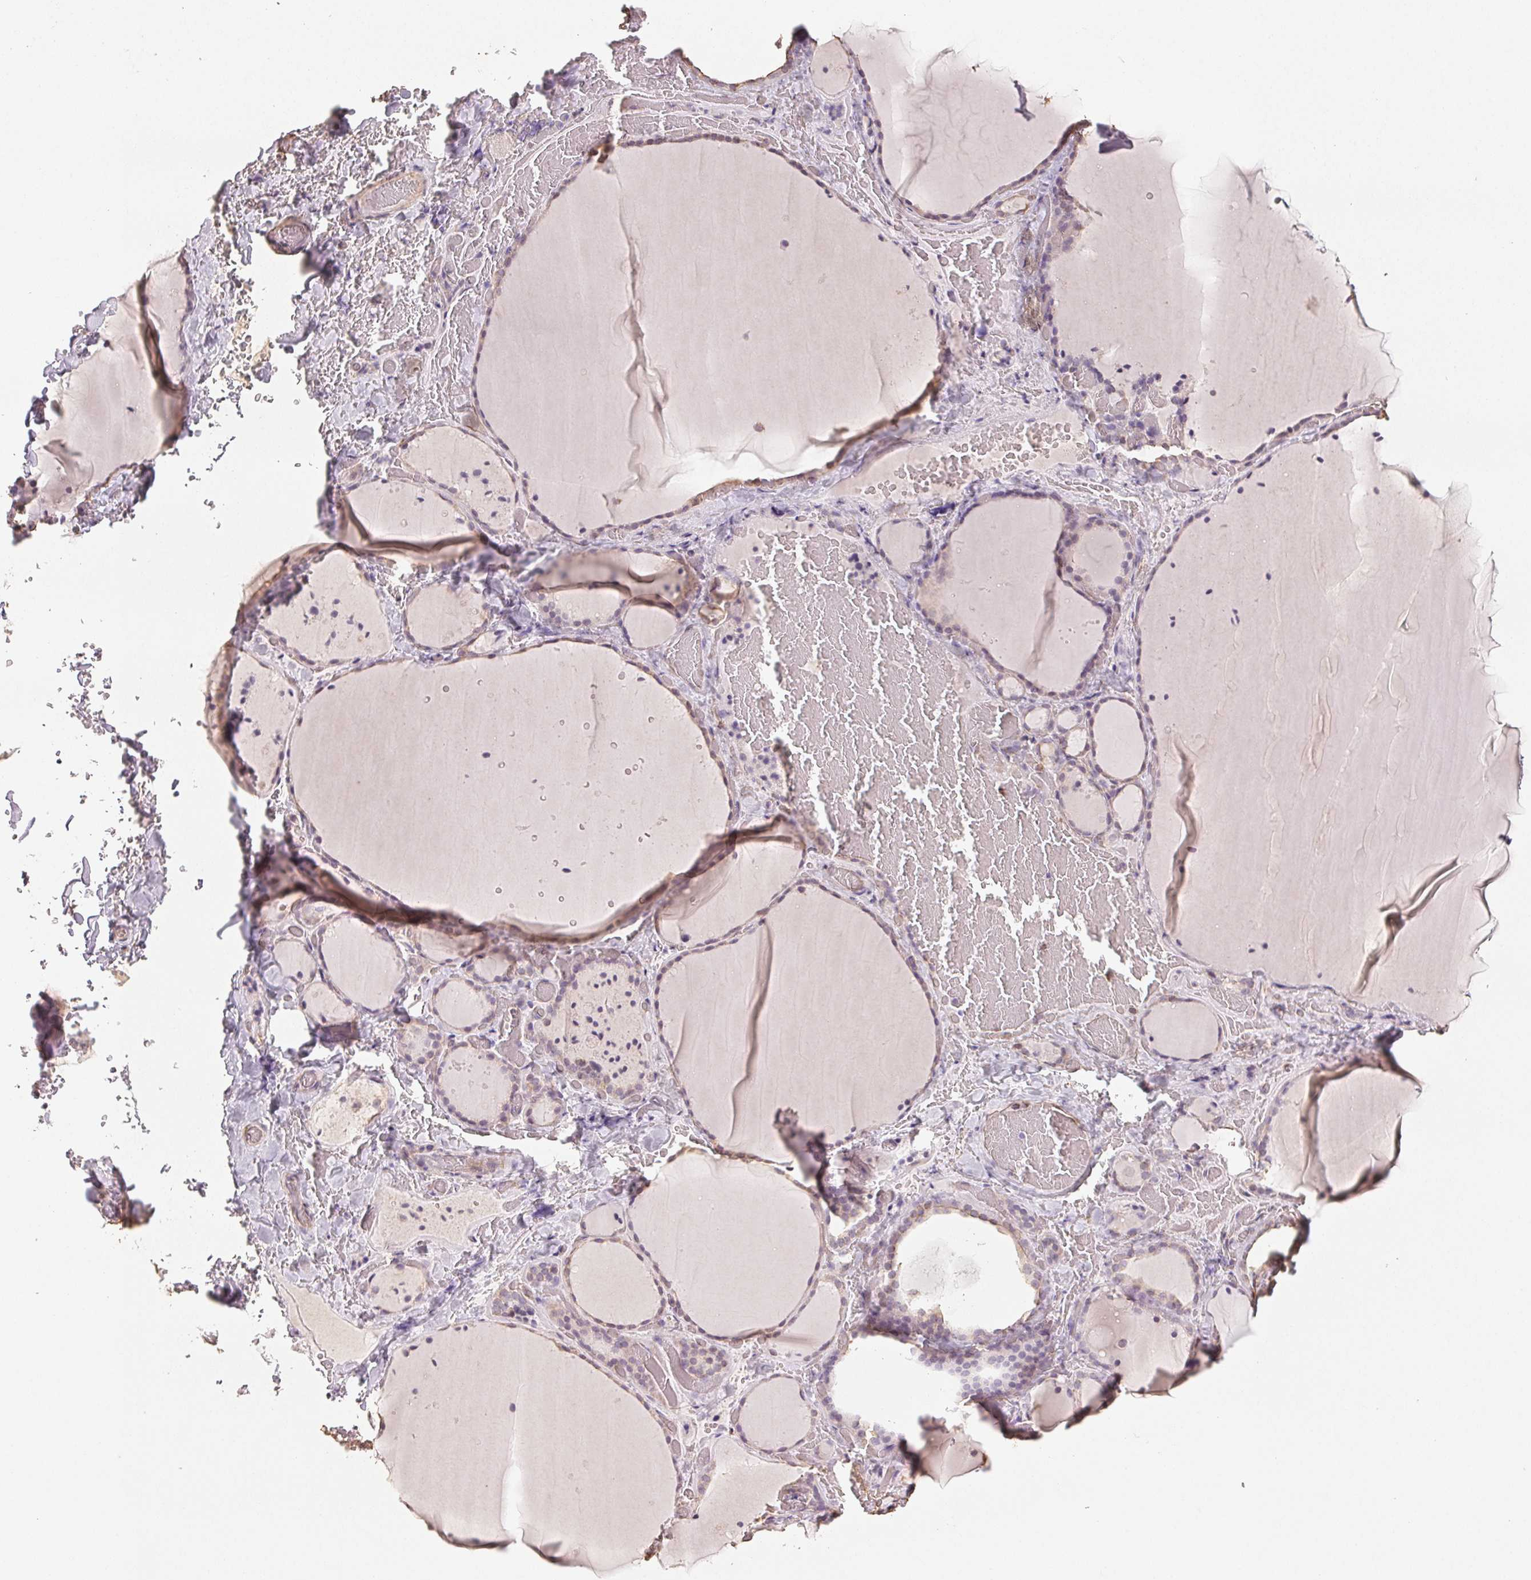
{"staining": {"intensity": "weak", "quantity": "<25%", "location": "cytoplasmic/membranous"}, "tissue": "thyroid gland", "cell_type": "Glandular cells", "image_type": "normal", "snomed": [{"axis": "morphology", "description": "Normal tissue, NOS"}, {"axis": "topography", "description": "Thyroid gland"}], "caption": "Immunohistochemistry image of normal thyroid gland: thyroid gland stained with DAB (3,3'-diaminobenzidine) exhibits no significant protein expression in glandular cells.", "gene": "COL7A1", "patient": {"sex": "female", "age": 36}}